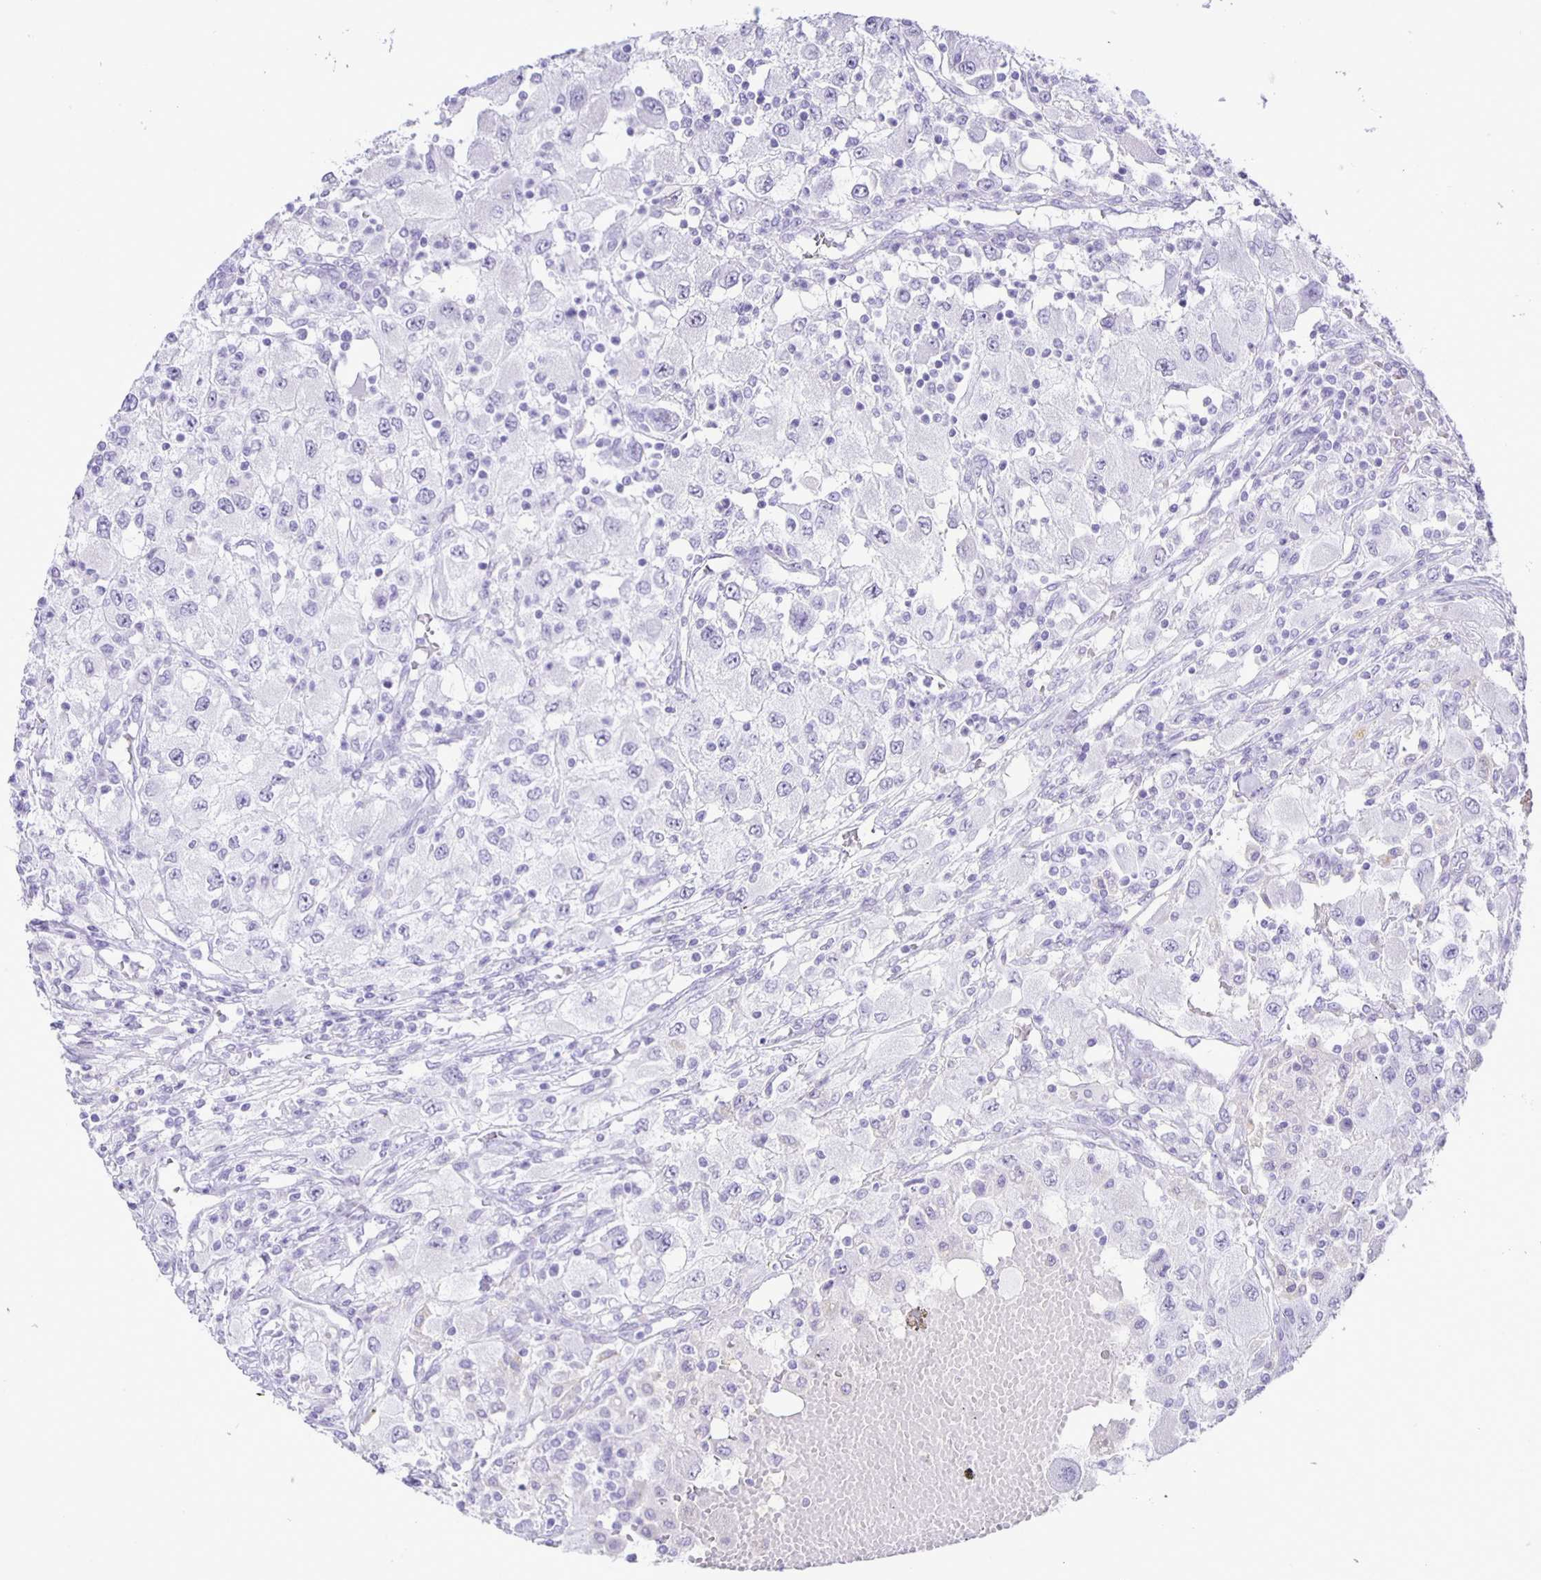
{"staining": {"intensity": "negative", "quantity": "none", "location": "none"}, "tissue": "renal cancer", "cell_type": "Tumor cells", "image_type": "cancer", "snomed": [{"axis": "morphology", "description": "Adenocarcinoma, NOS"}, {"axis": "topography", "description": "Kidney"}], "caption": "High magnification brightfield microscopy of renal cancer stained with DAB (3,3'-diaminobenzidine) (brown) and counterstained with hematoxylin (blue): tumor cells show no significant expression.", "gene": "EZHIP", "patient": {"sex": "female", "age": 67}}